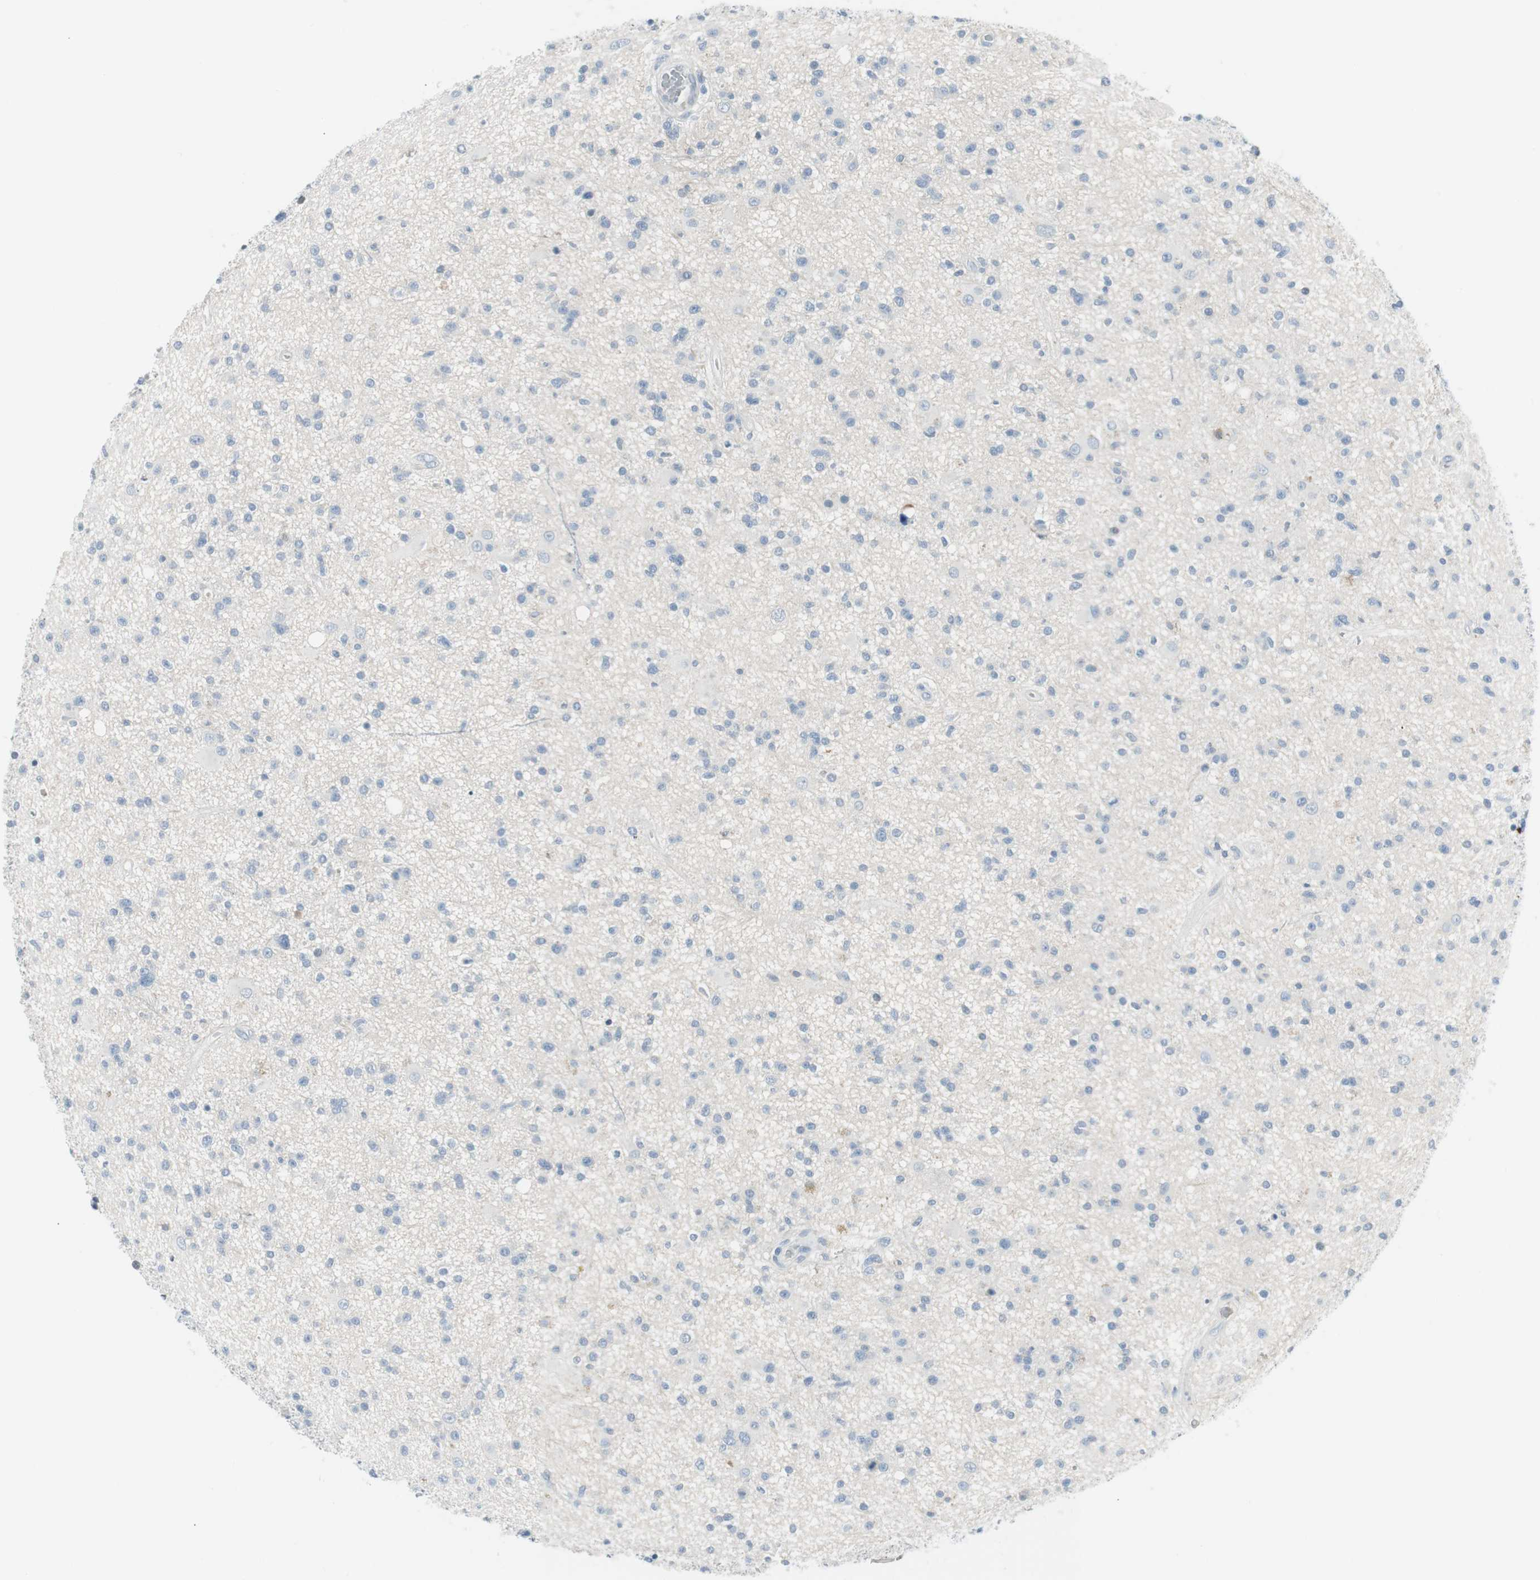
{"staining": {"intensity": "negative", "quantity": "none", "location": "none"}, "tissue": "glioma", "cell_type": "Tumor cells", "image_type": "cancer", "snomed": [{"axis": "morphology", "description": "Glioma, malignant, High grade"}, {"axis": "topography", "description": "Brain"}], "caption": "This is an immunohistochemistry (IHC) image of malignant glioma (high-grade). There is no staining in tumor cells.", "gene": "AGR2", "patient": {"sex": "male", "age": 33}}